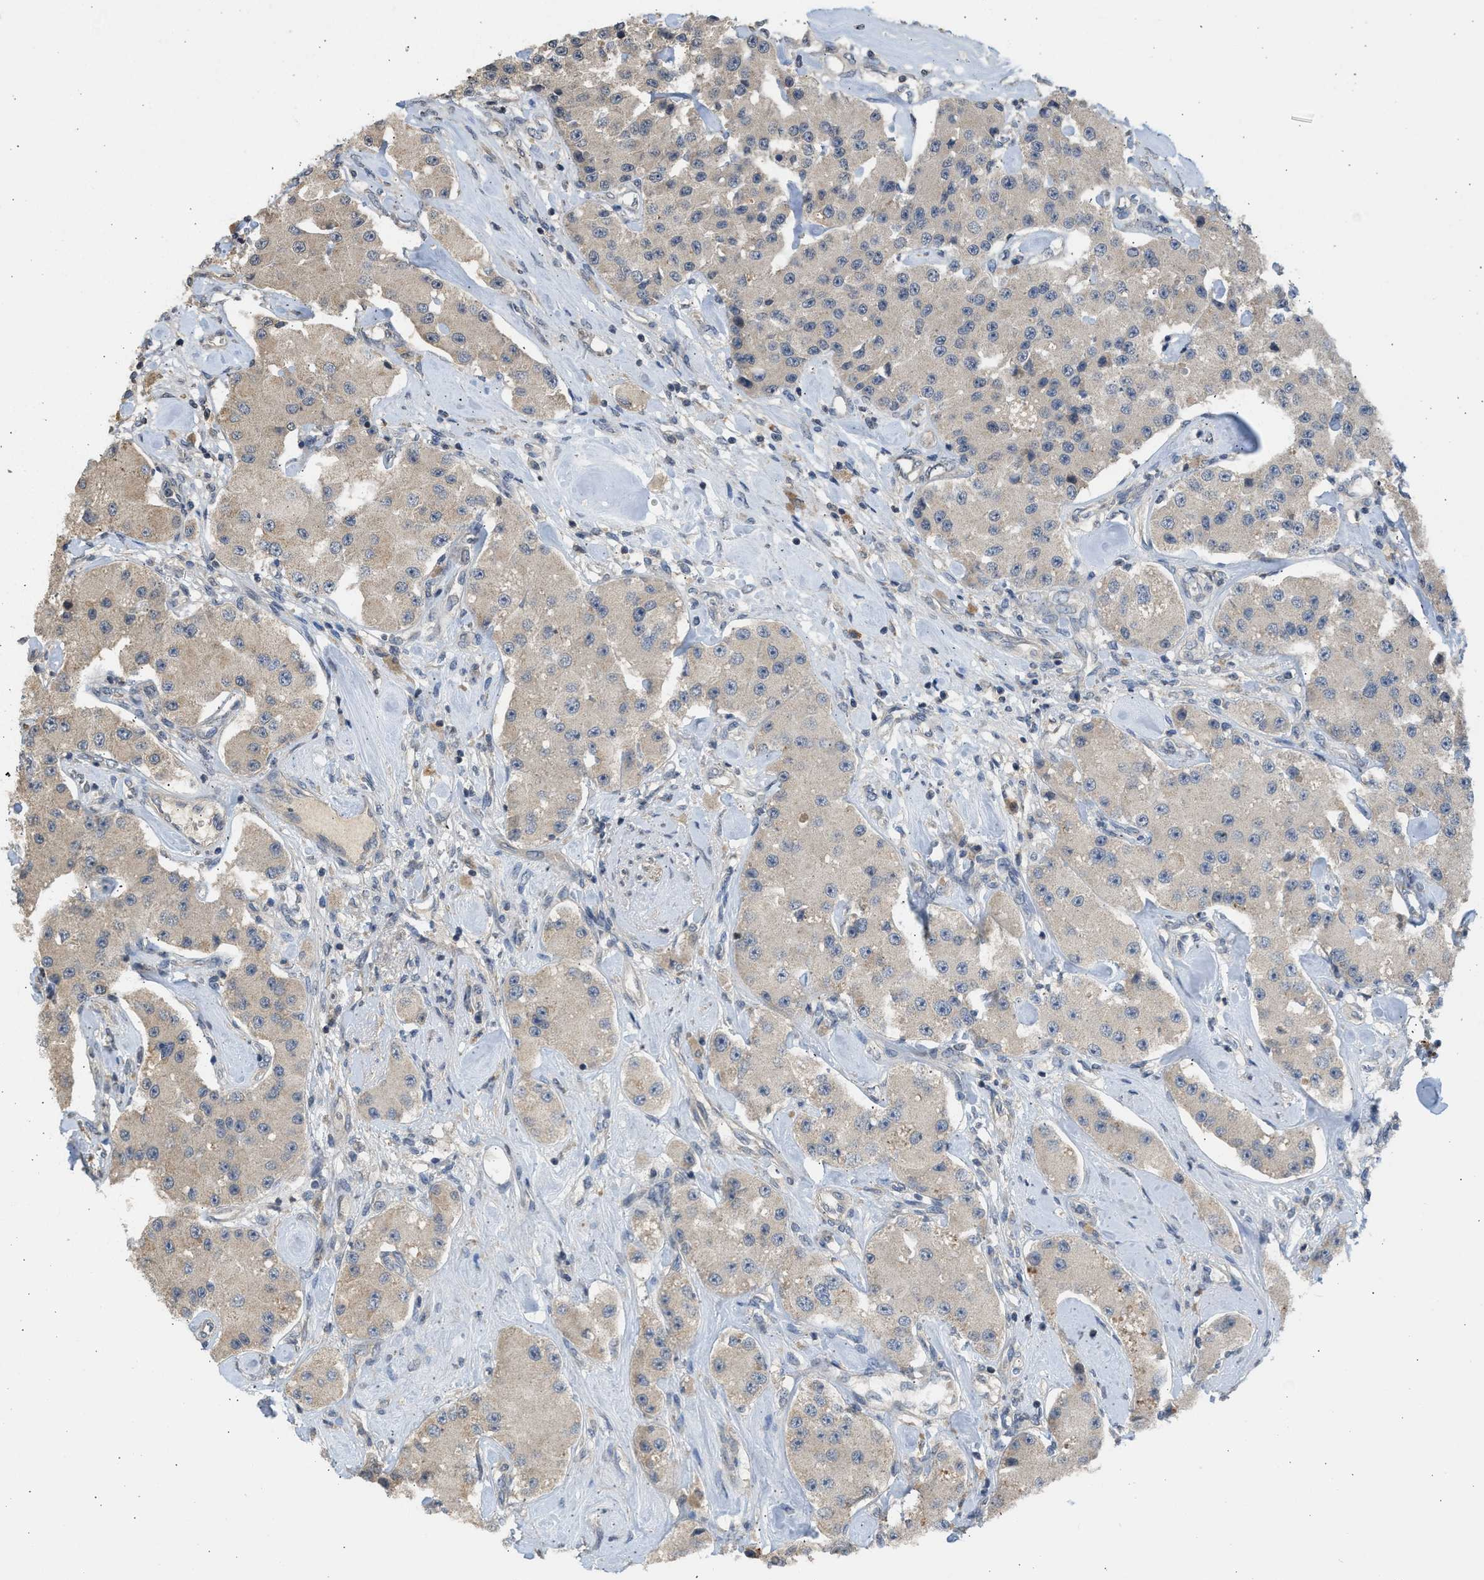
{"staining": {"intensity": "weak", "quantity": "<25%", "location": "cytoplasmic/membranous"}, "tissue": "carcinoid", "cell_type": "Tumor cells", "image_type": "cancer", "snomed": [{"axis": "morphology", "description": "Carcinoid, malignant, NOS"}, {"axis": "topography", "description": "Pancreas"}], "caption": "Tumor cells are negative for protein expression in human carcinoid.", "gene": "SULT2A1", "patient": {"sex": "male", "age": 41}}